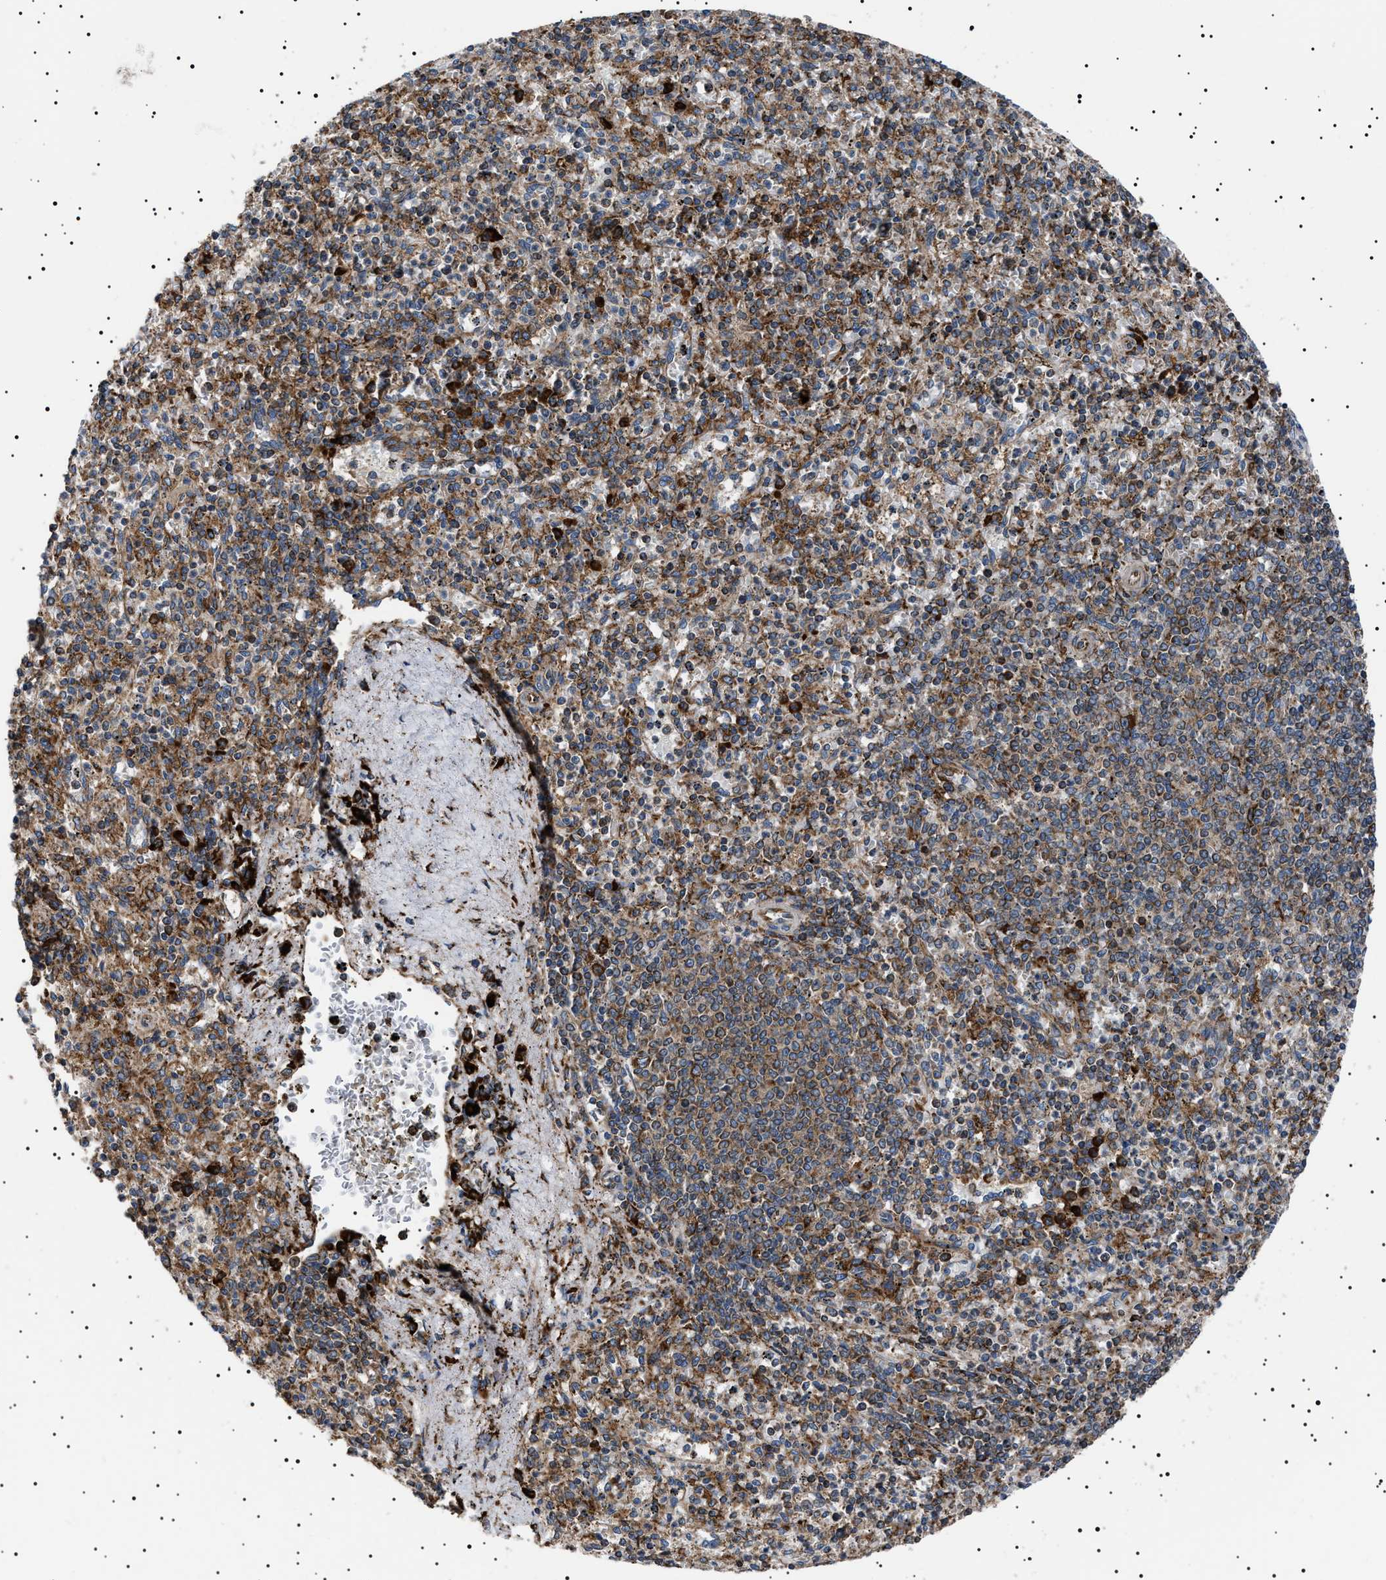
{"staining": {"intensity": "moderate", "quantity": "25%-75%", "location": "cytoplasmic/membranous"}, "tissue": "spleen", "cell_type": "Cells in red pulp", "image_type": "normal", "snomed": [{"axis": "morphology", "description": "Normal tissue, NOS"}, {"axis": "topography", "description": "Spleen"}], "caption": "DAB (3,3'-diaminobenzidine) immunohistochemical staining of unremarkable spleen shows moderate cytoplasmic/membranous protein expression in about 25%-75% of cells in red pulp. (IHC, brightfield microscopy, high magnification).", "gene": "TOP1MT", "patient": {"sex": "male", "age": 72}}